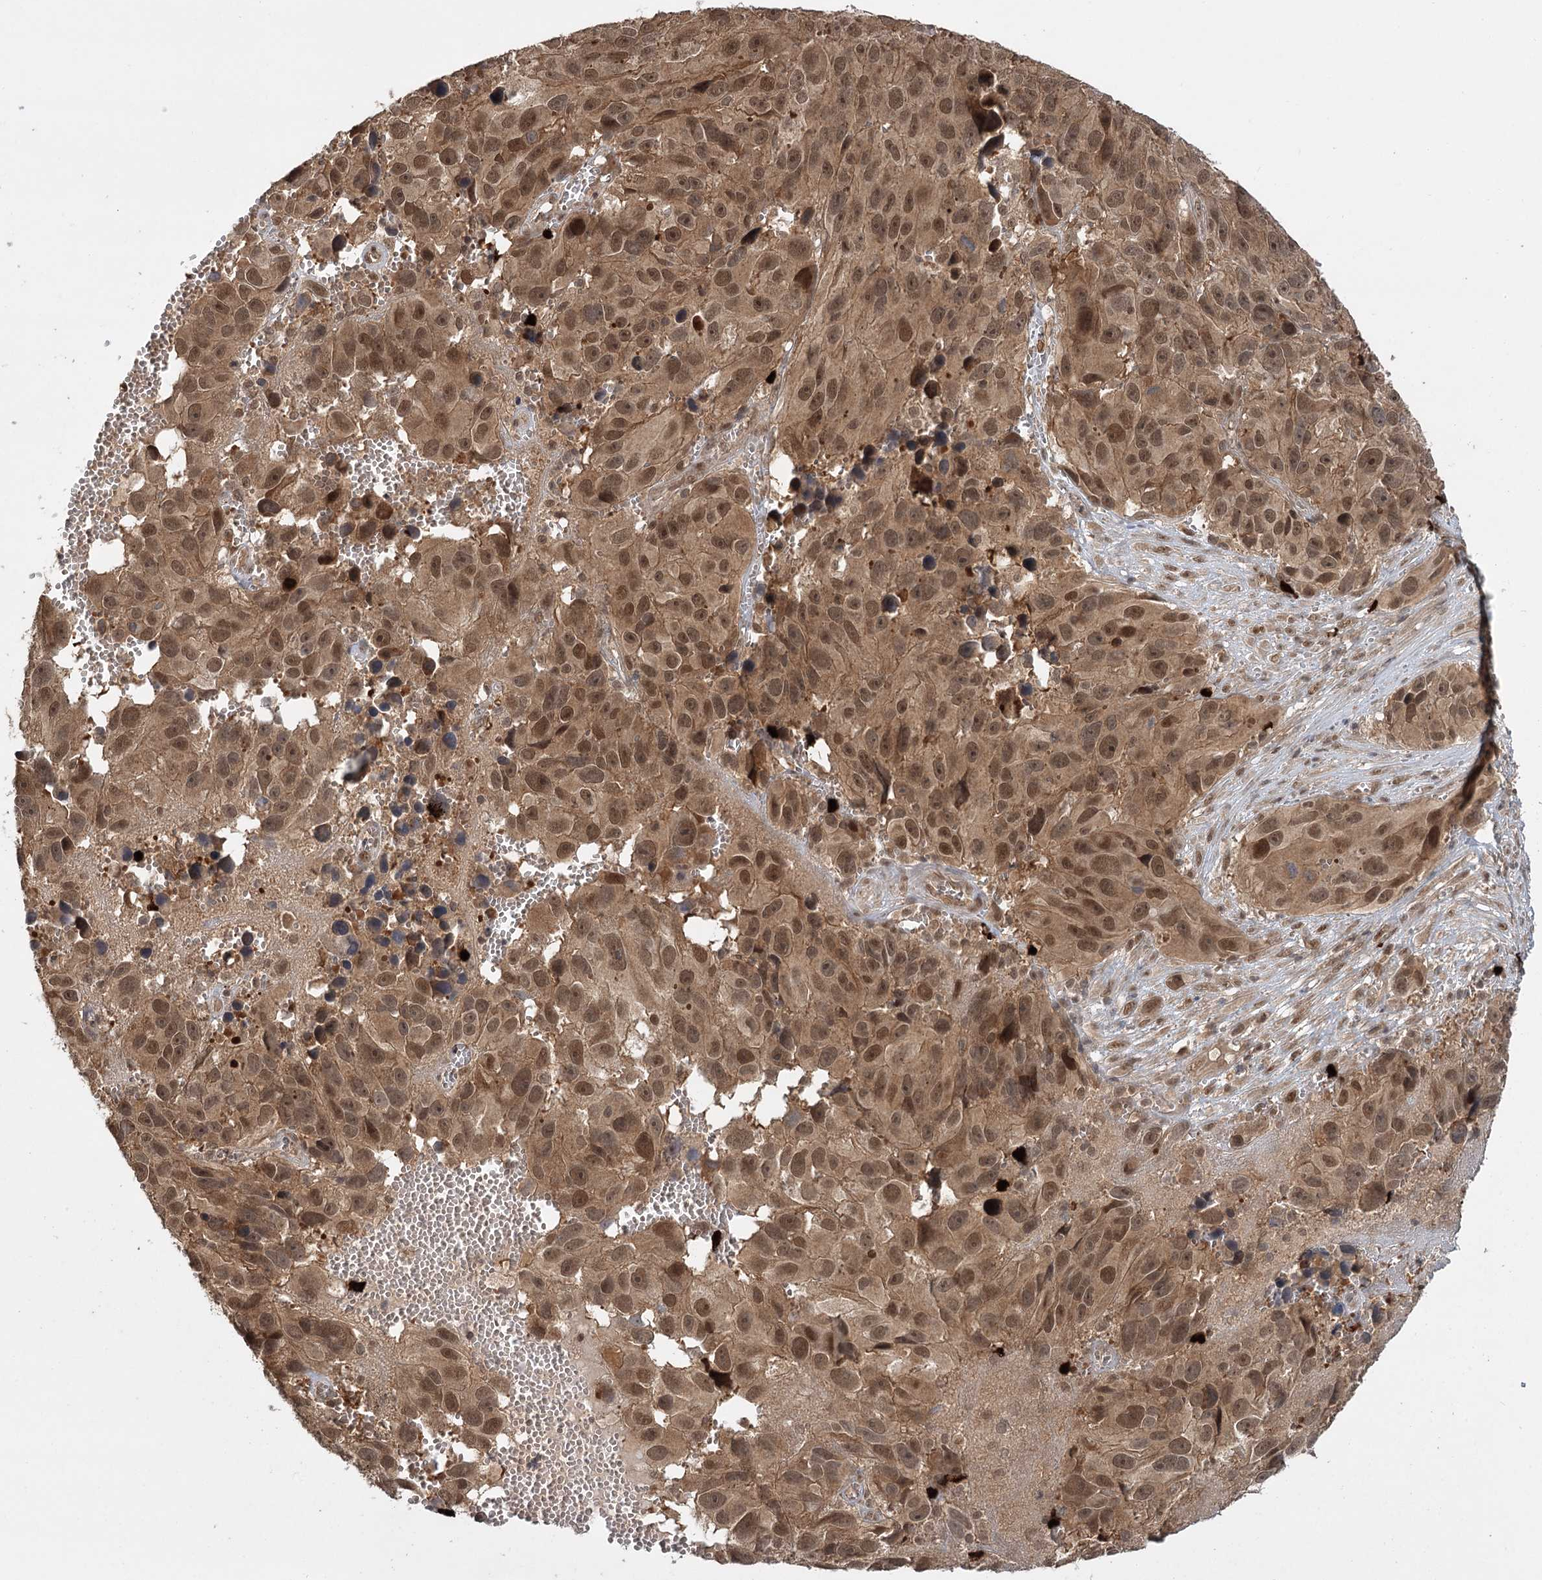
{"staining": {"intensity": "moderate", "quantity": ">75%", "location": "cytoplasmic/membranous,nuclear"}, "tissue": "melanoma", "cell_type": "Tumor cells", "image_type": "cancer", "snomed": [{"axis": "morphology", "description": "Malignant melanoma, NOS"}, {"axis": "topography", "description": "Skin"}], "caption": "Protein analysis of malignant melanoma tissue reveals moderate cytoplasmic/membranous and nuclear positivity in about >75% of tumor cells.", "gene": "N6AMT1", "patient": {"sex": "male", "age": 84}}